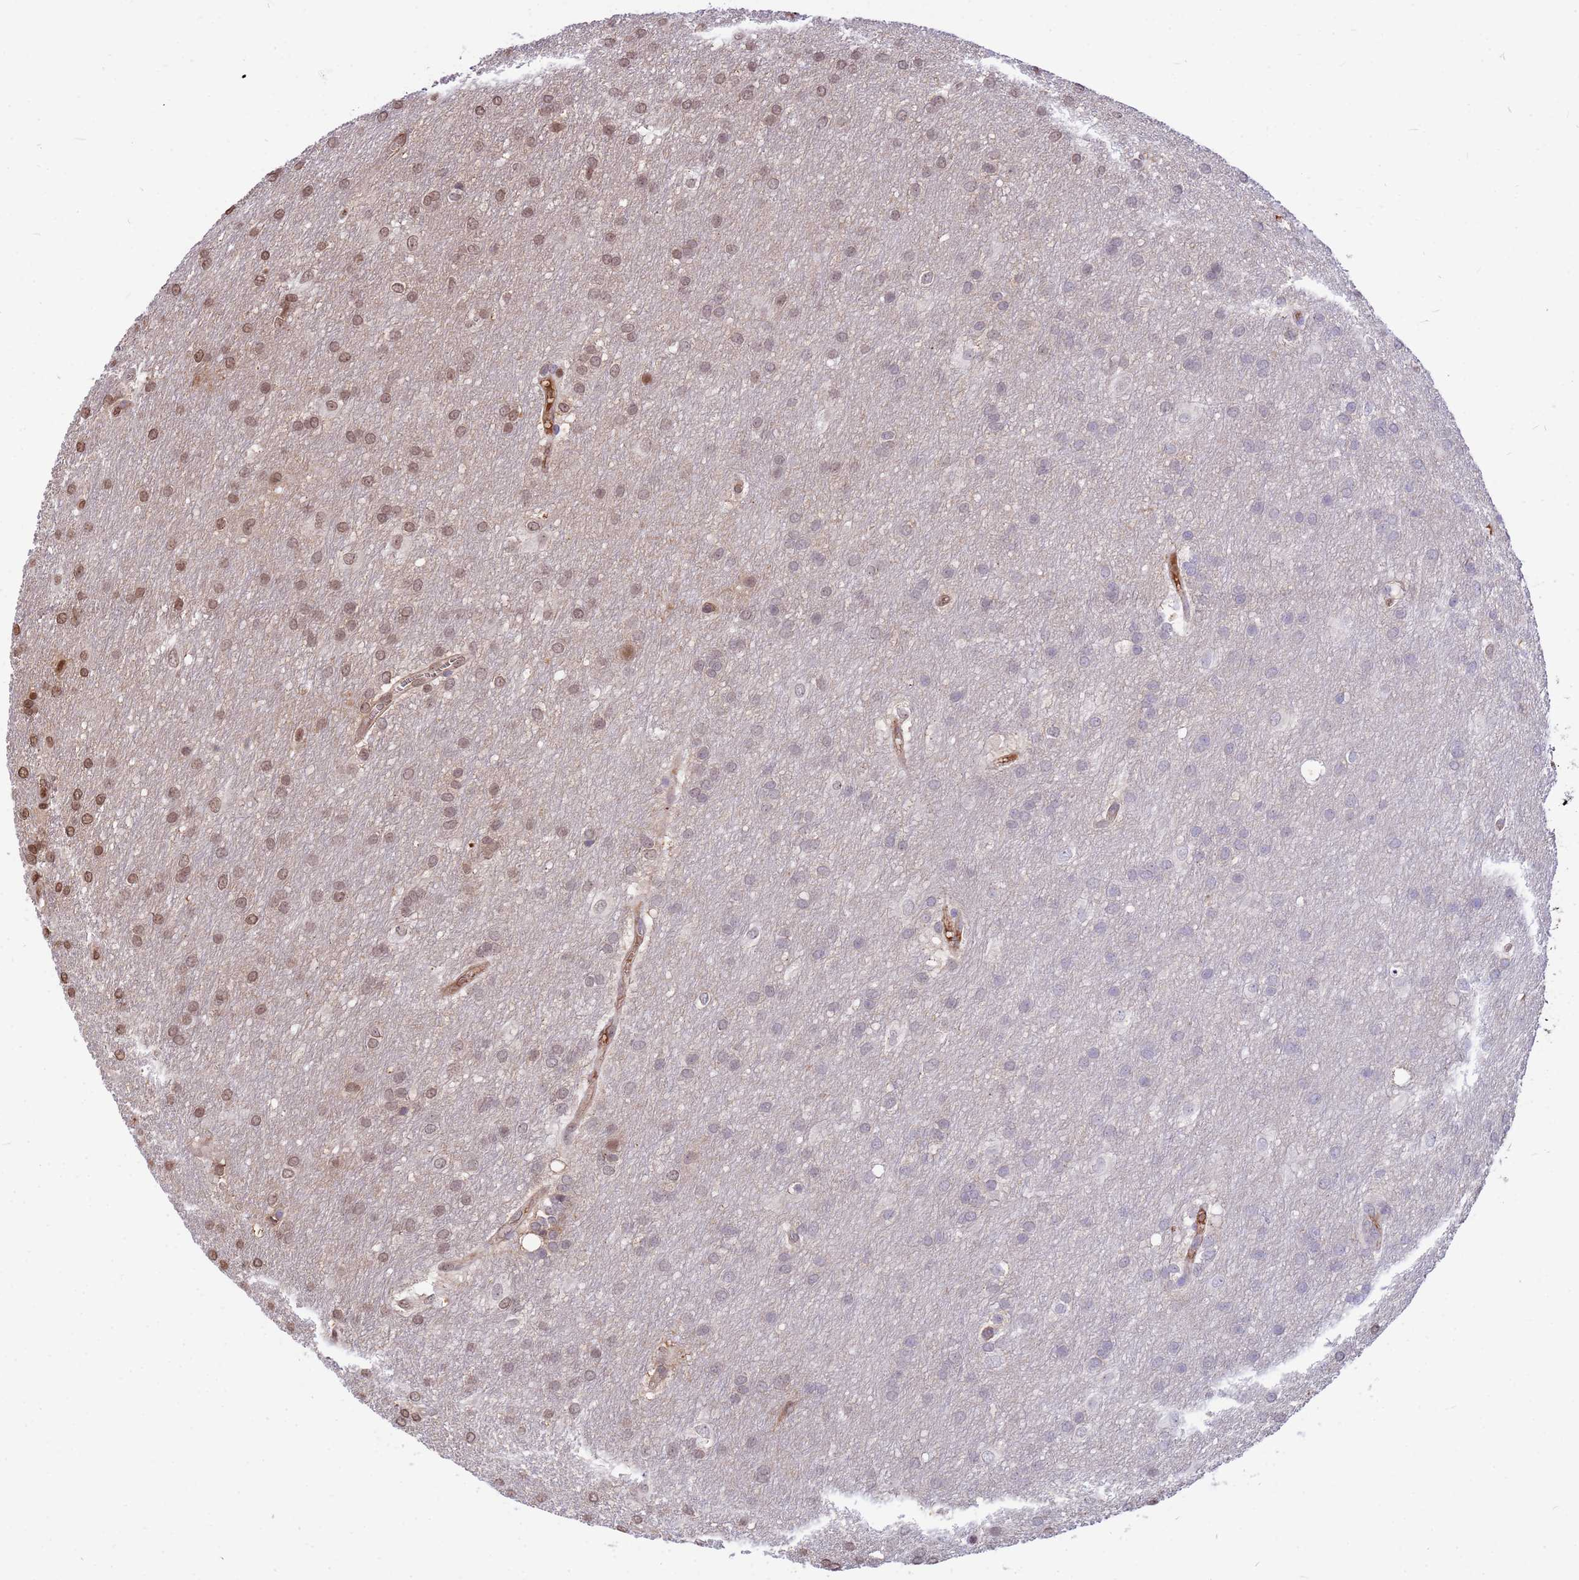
{"staining": {"intensity": "strong", "quantity": "25%-75%", "location": "nuclear"}, "tissue": "glioma", "cell_type": "Tumor cells", "image_type": "cancer", "snomed": [{"axis": "morphology", "description": "Glioma, malignant, Low grade"}, {"axis": "topography", "description": "Brain"}], "caption": "Human malignant glioma (low-grade) stained with a protein marker demonstrates strong staining in tumor cells.", "gene": "ORM1", "patient": {"sex": "male", "age": 66}}